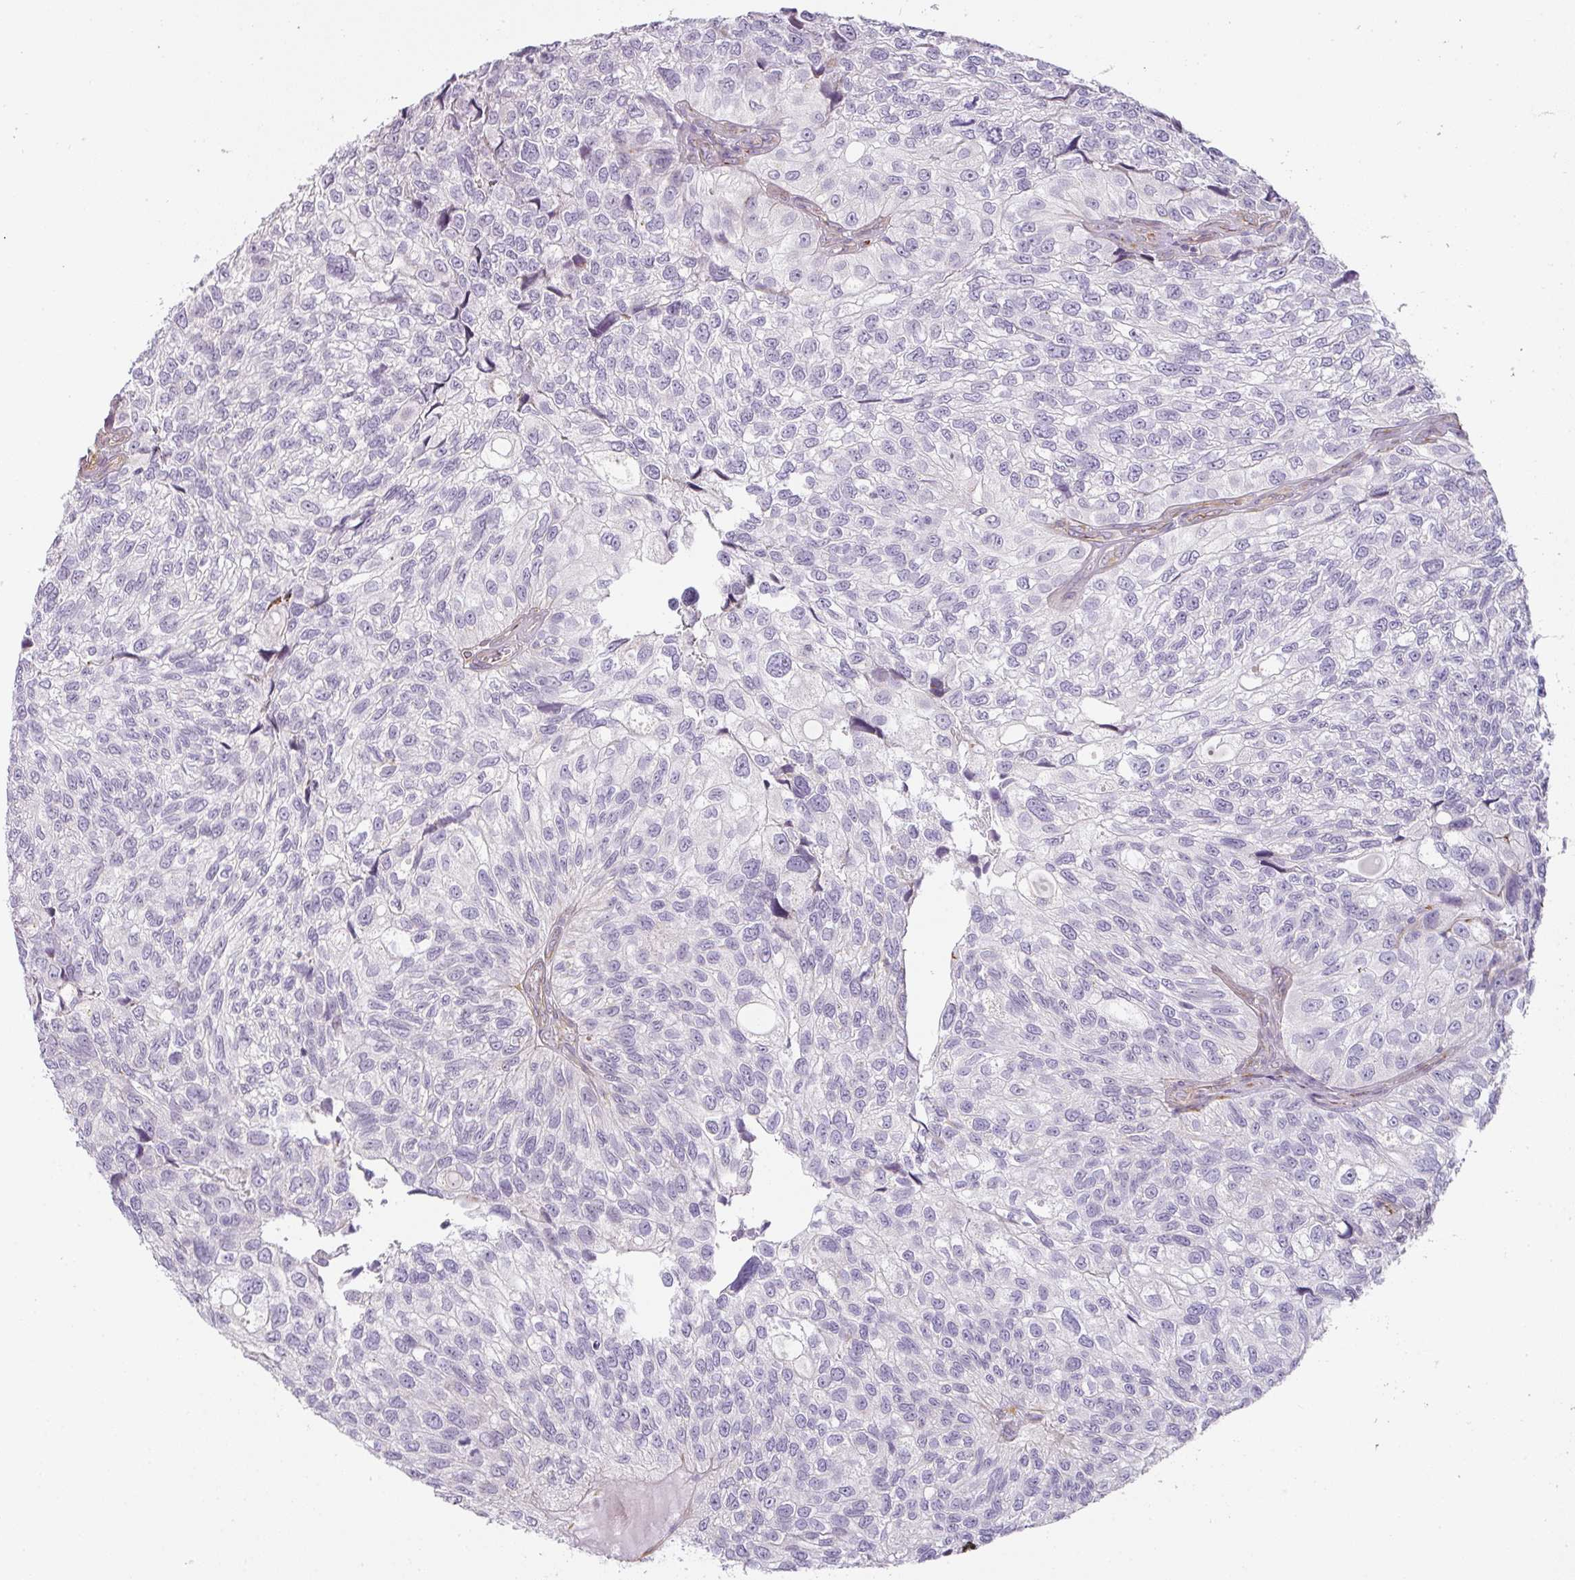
{"staining": {"intensity": "negative", "quantity": "none", "location": "none"}, "tissue": "urothelial cancer", "cell_type": "Tumor cells", "image_type": "cancer", "snomed": [{"axis": "morphology", "description": "Urothelial carcinoma, NOS"}, {"axis": "topography", "description": "Urinary bladder"}], "caption": "Immunohistochemical staining of human urothelial cancer displays no significant positivity in tumor cells.", "gene": "ATP8B2", "patient": {"sex": "male", "age": 87}}